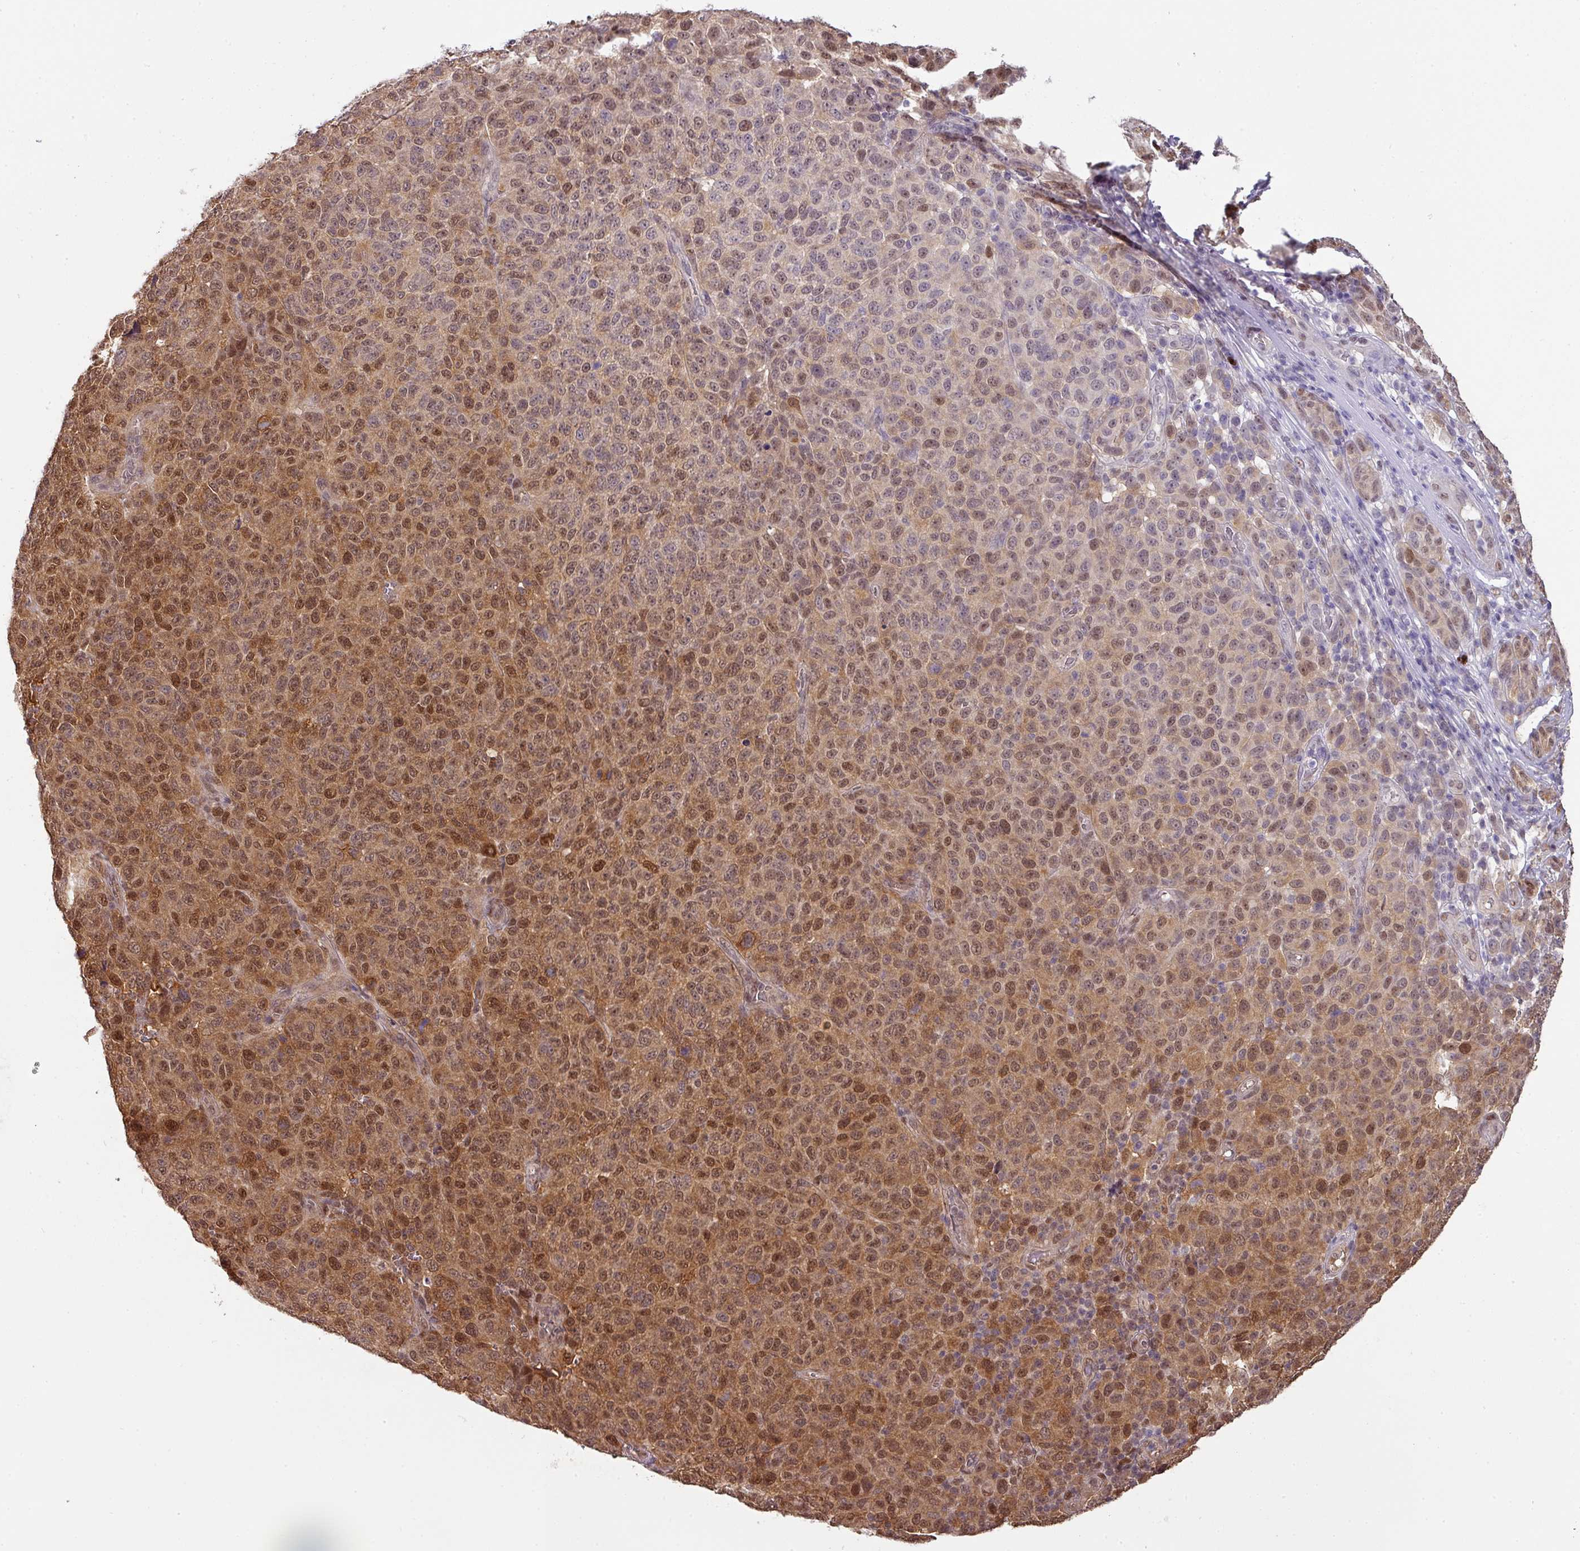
{"staining": {"intensity": "moderate", "quantity": ">75%", "location": "cytoplasmic/membranous,nuclear"}, "tissue": "melanoma", "cell_type": "Tumor cells", "image_type": "cancer", "snomed": [{"axis": "morphology", "description": "Malignant melanoma, NOS"}, {"axis": "topography", "description": "Skin"}], "caption": "Melanoma tissue reveals moderate cytoplasmic/membranous and nuclear staining in approximately >75% of tumor cells", "gene": "RANBP9", "patient": {"sex": "male", "age": 49}}